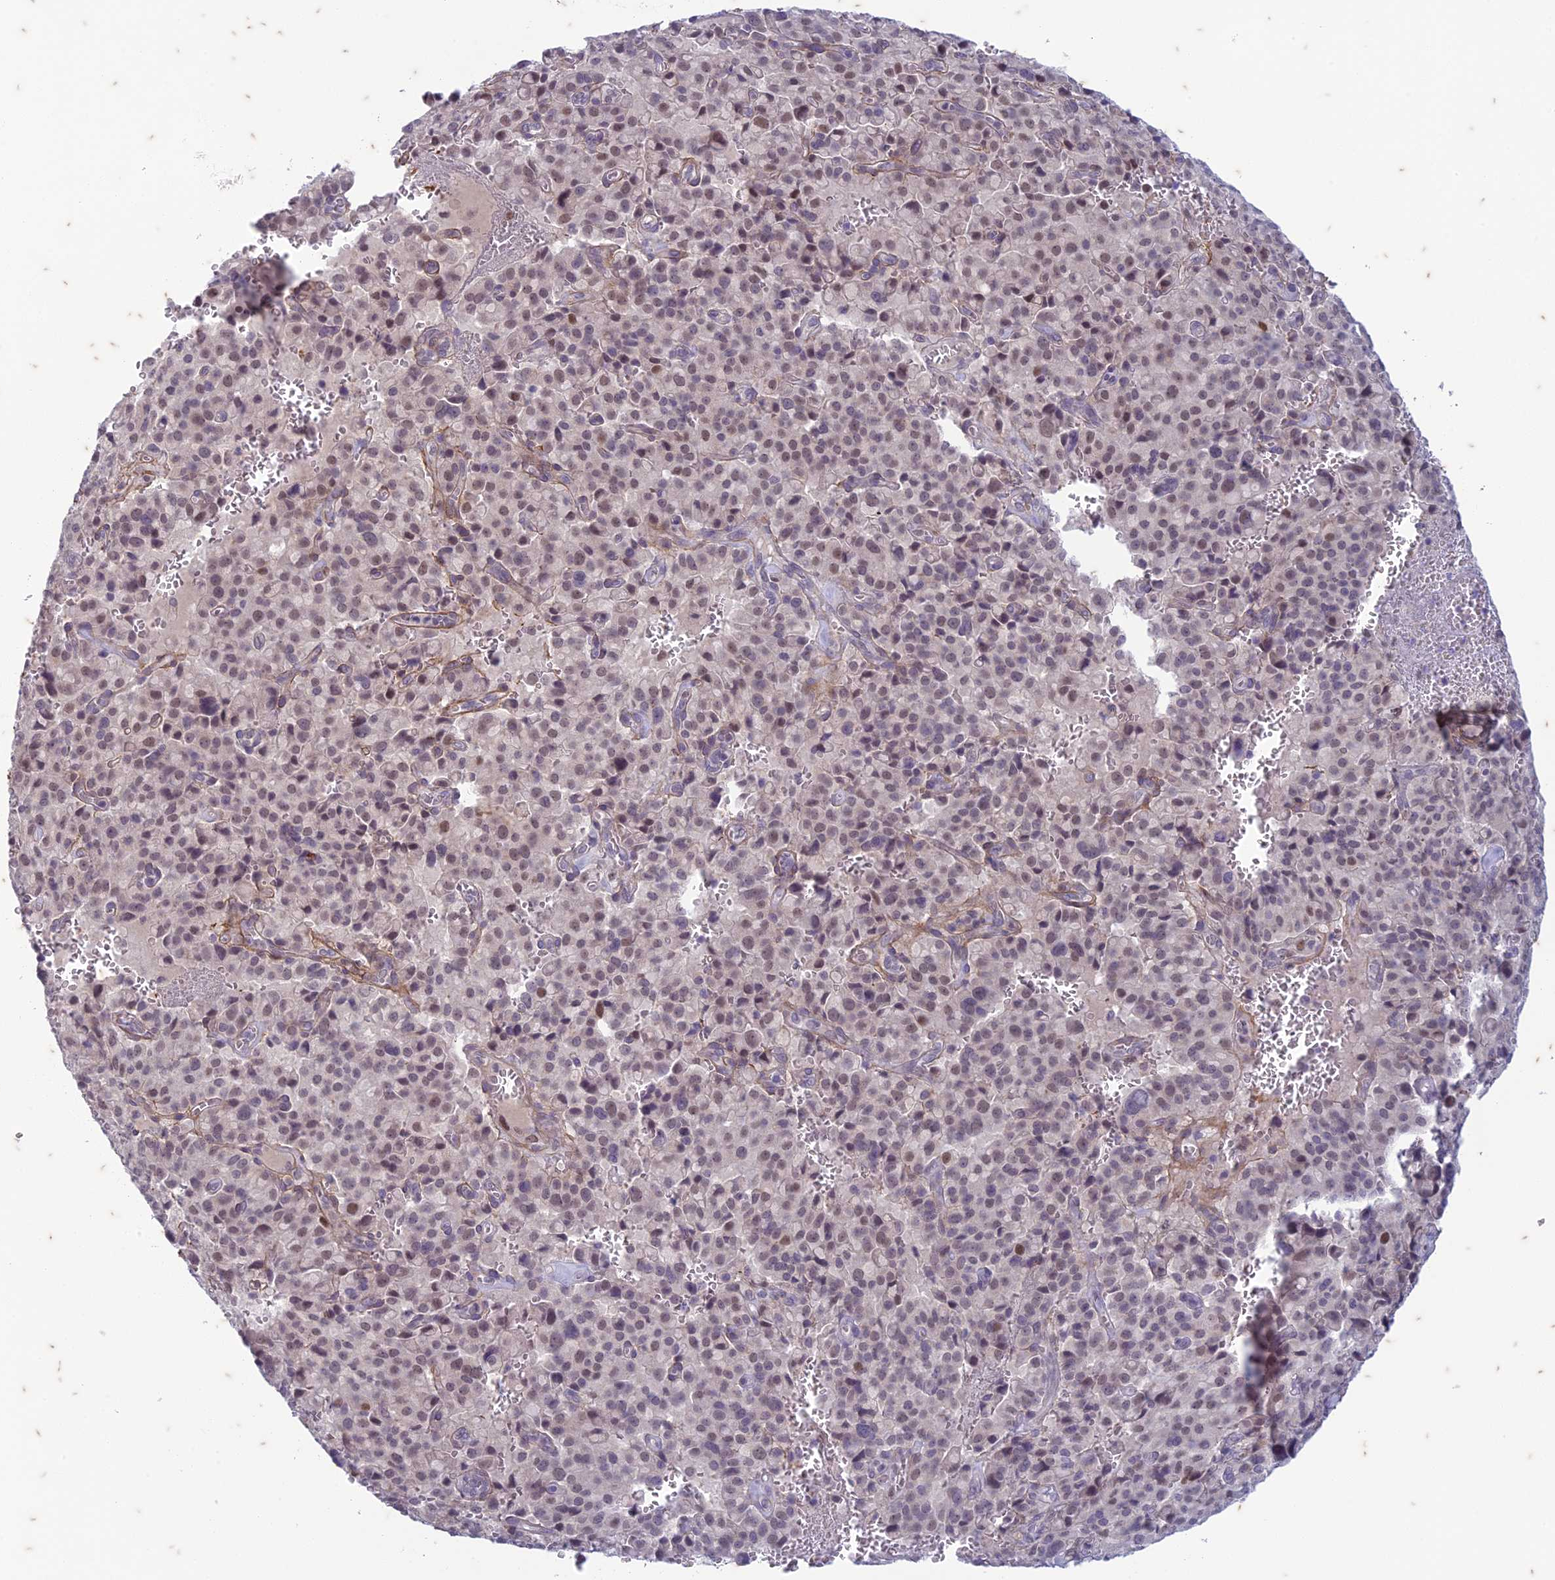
{"staining": {"intensity": "weak", "quantity": "25%-75%", "location": "nuclear"}, "tissue": "pancreatic cancer", "cell_type": "Tumor cells", "image_type": "cancer", "snomed": [{"axis": "morphology", "description": "Adenocarcinoma, NOS"}, {"axis": "topography", "description": "Pancreas"}], "caption": "Immunohistochemistry (IHC) (DAB) staining of pancreatic cancer reveals weak nuclear protein staining in approximately 25%-75% of tumor cells.", "gene": "PABPN1L", "patient": {"sex": "male", "age": 65}}